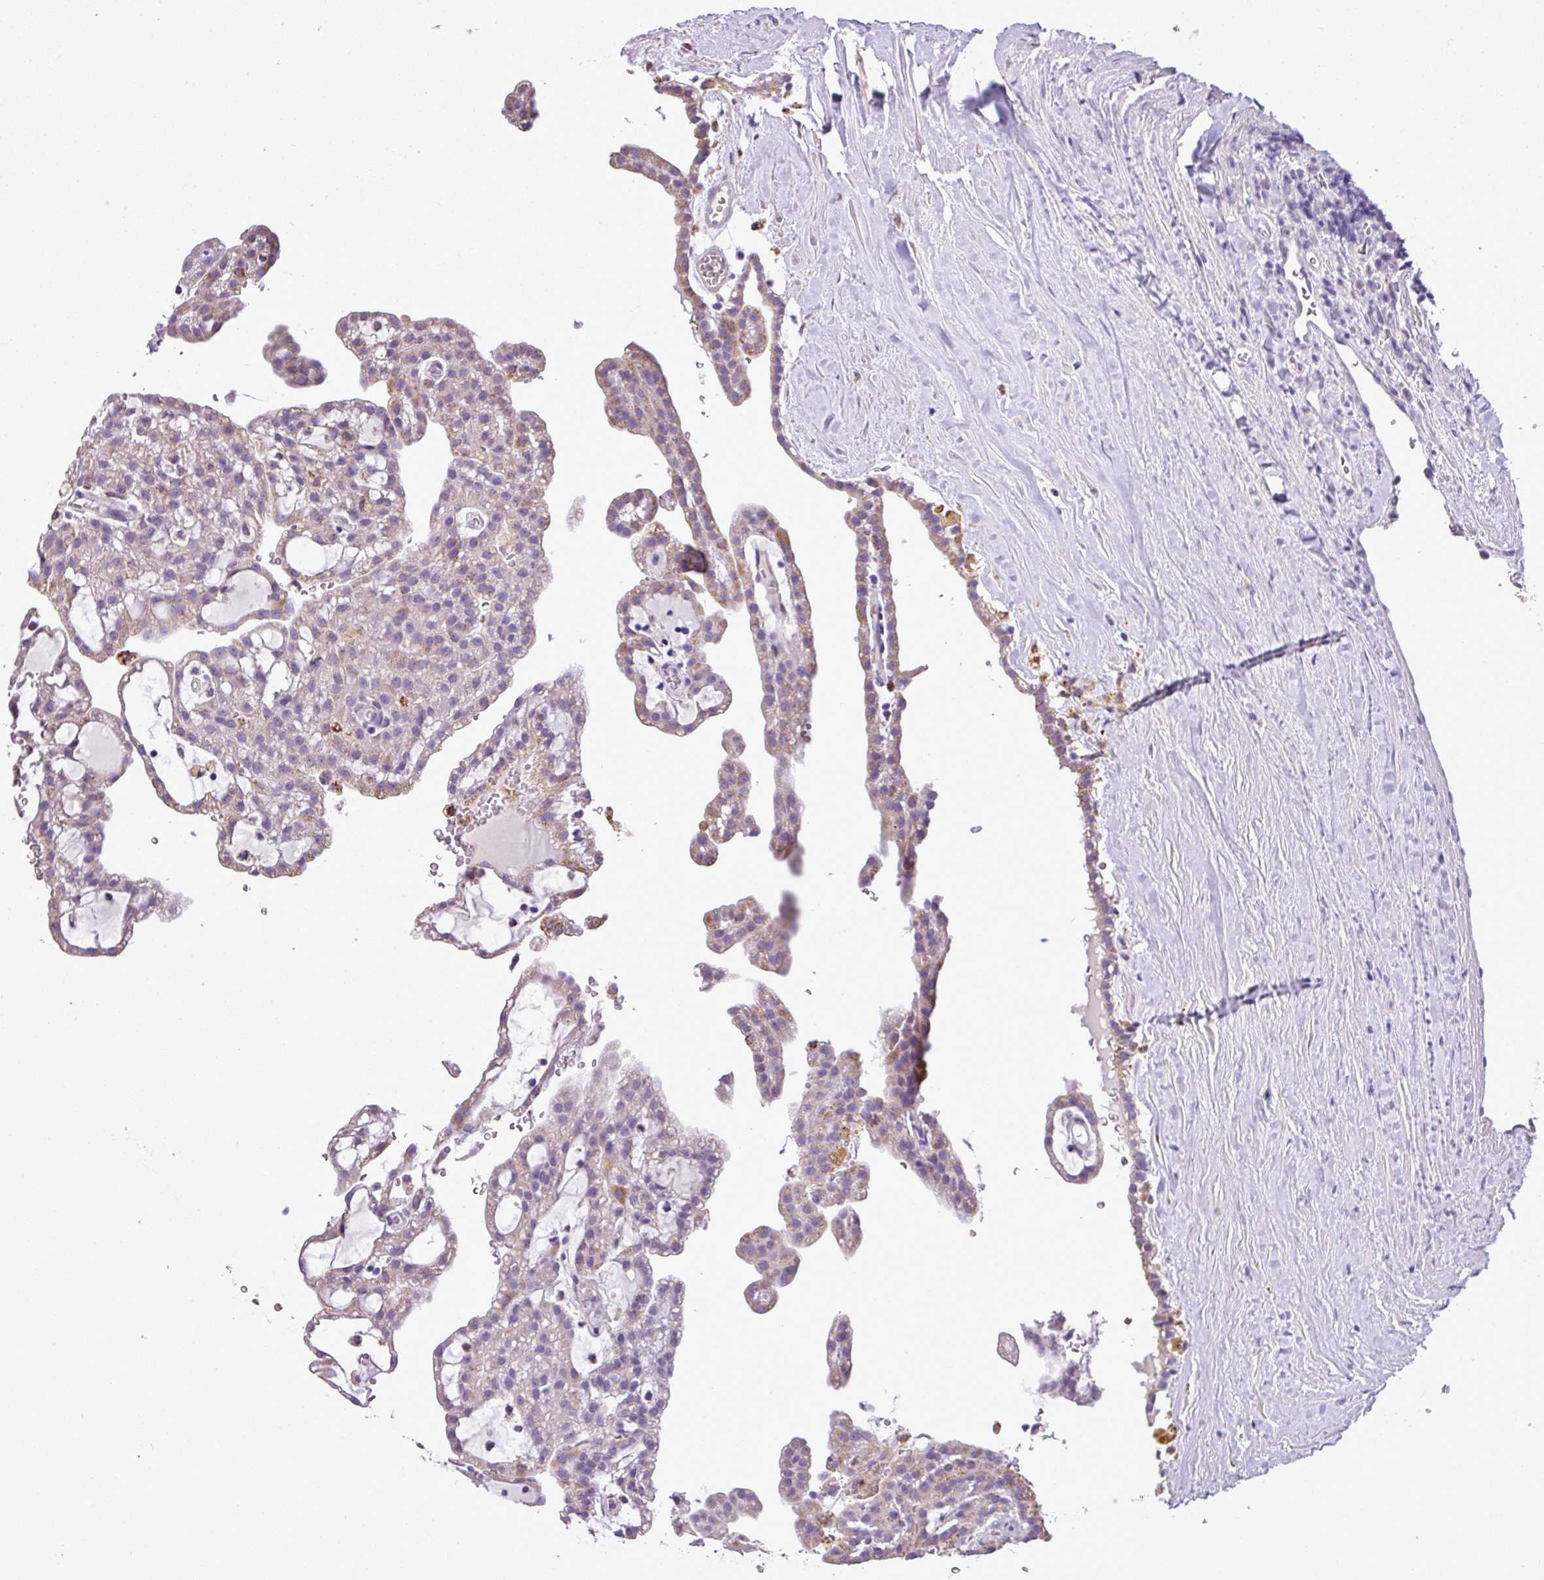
{"staining": {"intensity": "weak", "quantity": "<25%", "location": "cytoplasmic/membranous"}, "tissue": "renal cancer", "cell_type": "Tumor cells", "image_type": "cancer", "snomed": [{"axis": "morphology", "description": "Adenocarcinoma, NOS"}, {"axis": "topography", "description": "Kidney"}], "caption": "DAB immunohistochemical staining of human renal cancer demonstrates no significant staining in tumor cells.", "gene": "ALDH2", "patient": {"sex": "male", "age": 63}}